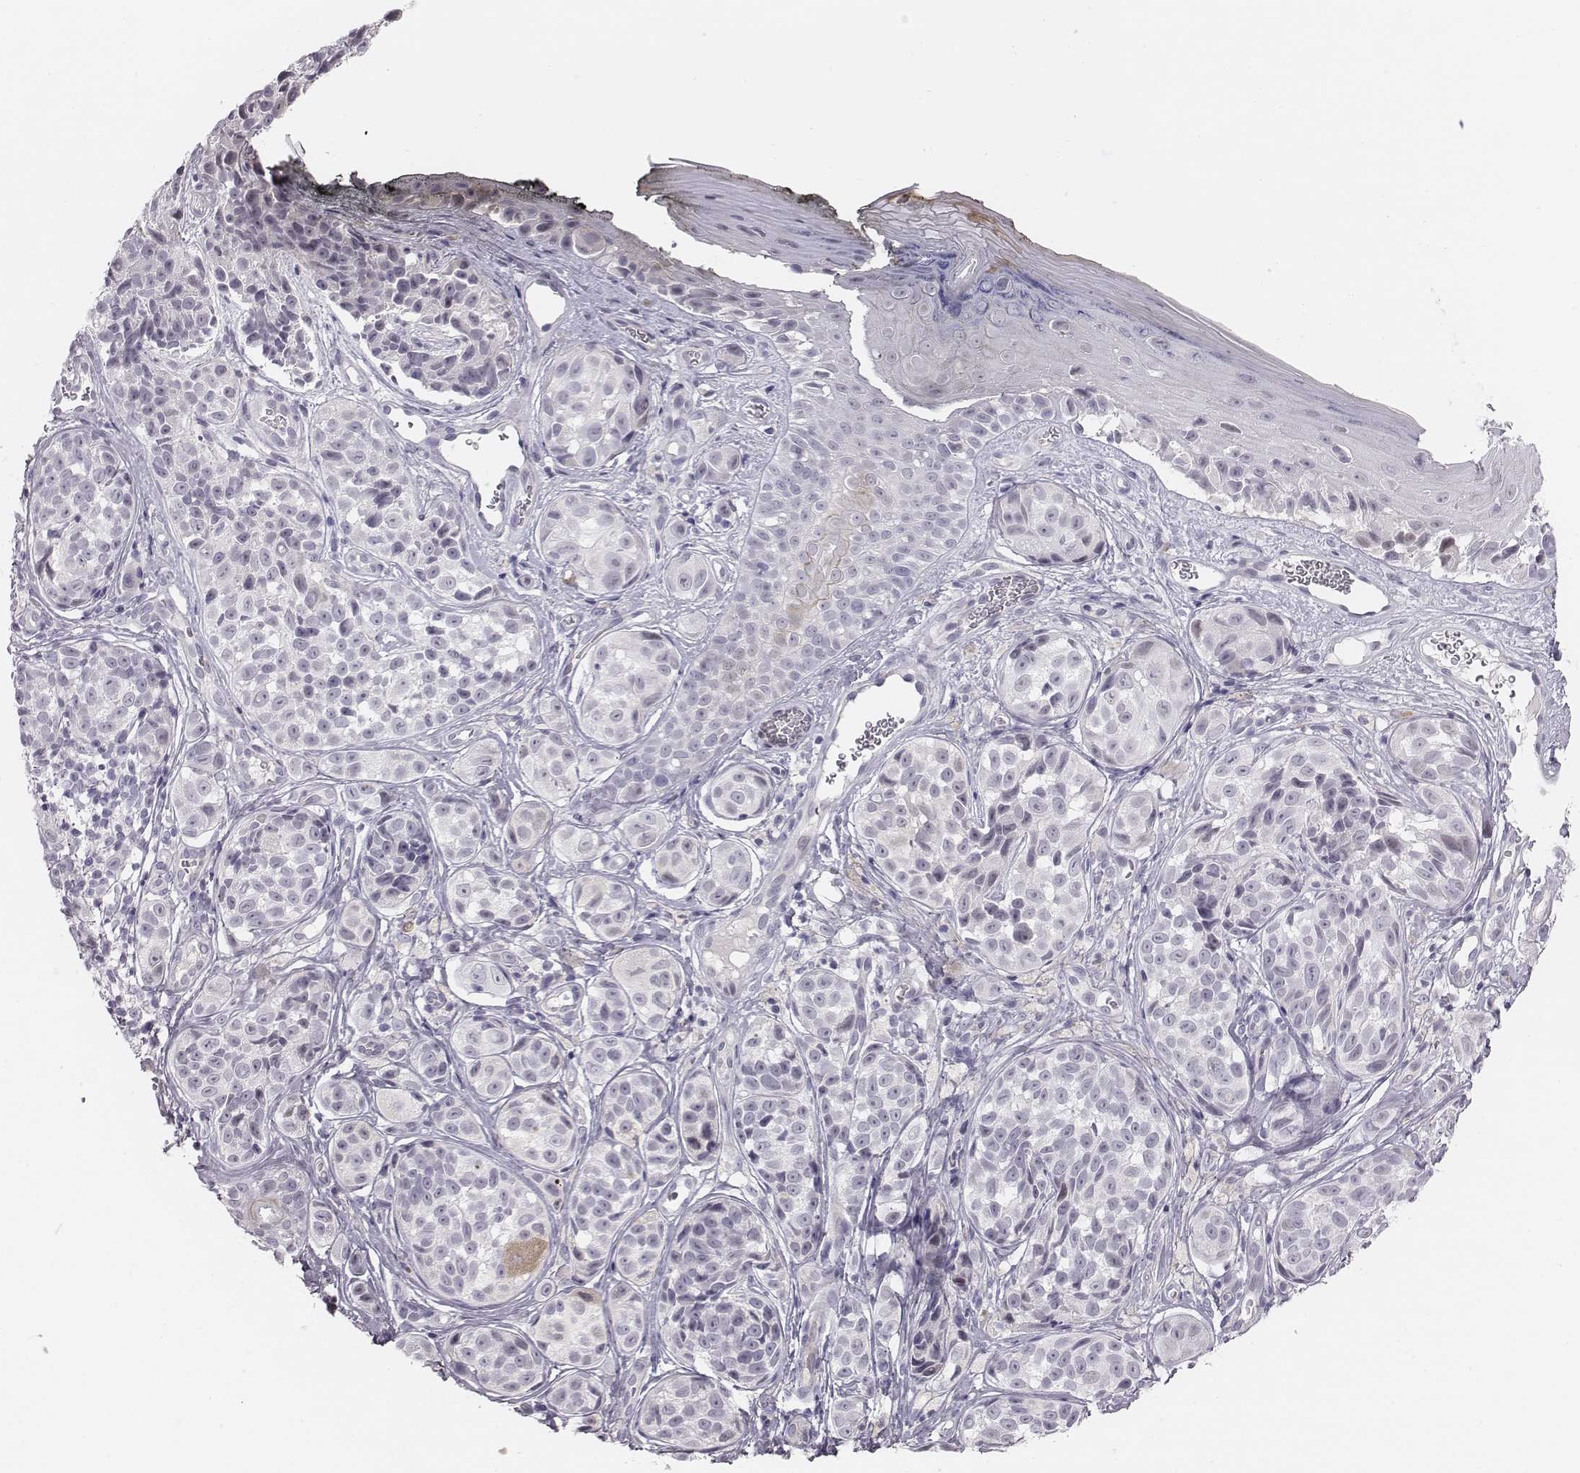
{"staining": {"intensity": "negative", "quantity": "none", "location": "none"}, "tissue": "melanoma", "cell_type": "Tumor cells", "image_type": "cancer", "snomed": [{"axis": "morphology", "description": "Malignant melanoma, NOS"}, {"axis": "topography", "description": "Skin"}], "caption": "Immunohistochemistry (IHC) photomicrograph of neoplastic tissue: human malignant melanoma stained with DAB (3,3'-diaminobenzidine) demonstrates no significant protein staining in tumor cells. The staining was performed using DAB (3,3'-diaminobenzidine) to visualize the protein expression in brown, while the nuclei were stained in blue with hematoxylin (Magnification: 20x).", "gene": "CACNG4", "patient": {"sex": "male", "age": 48}}